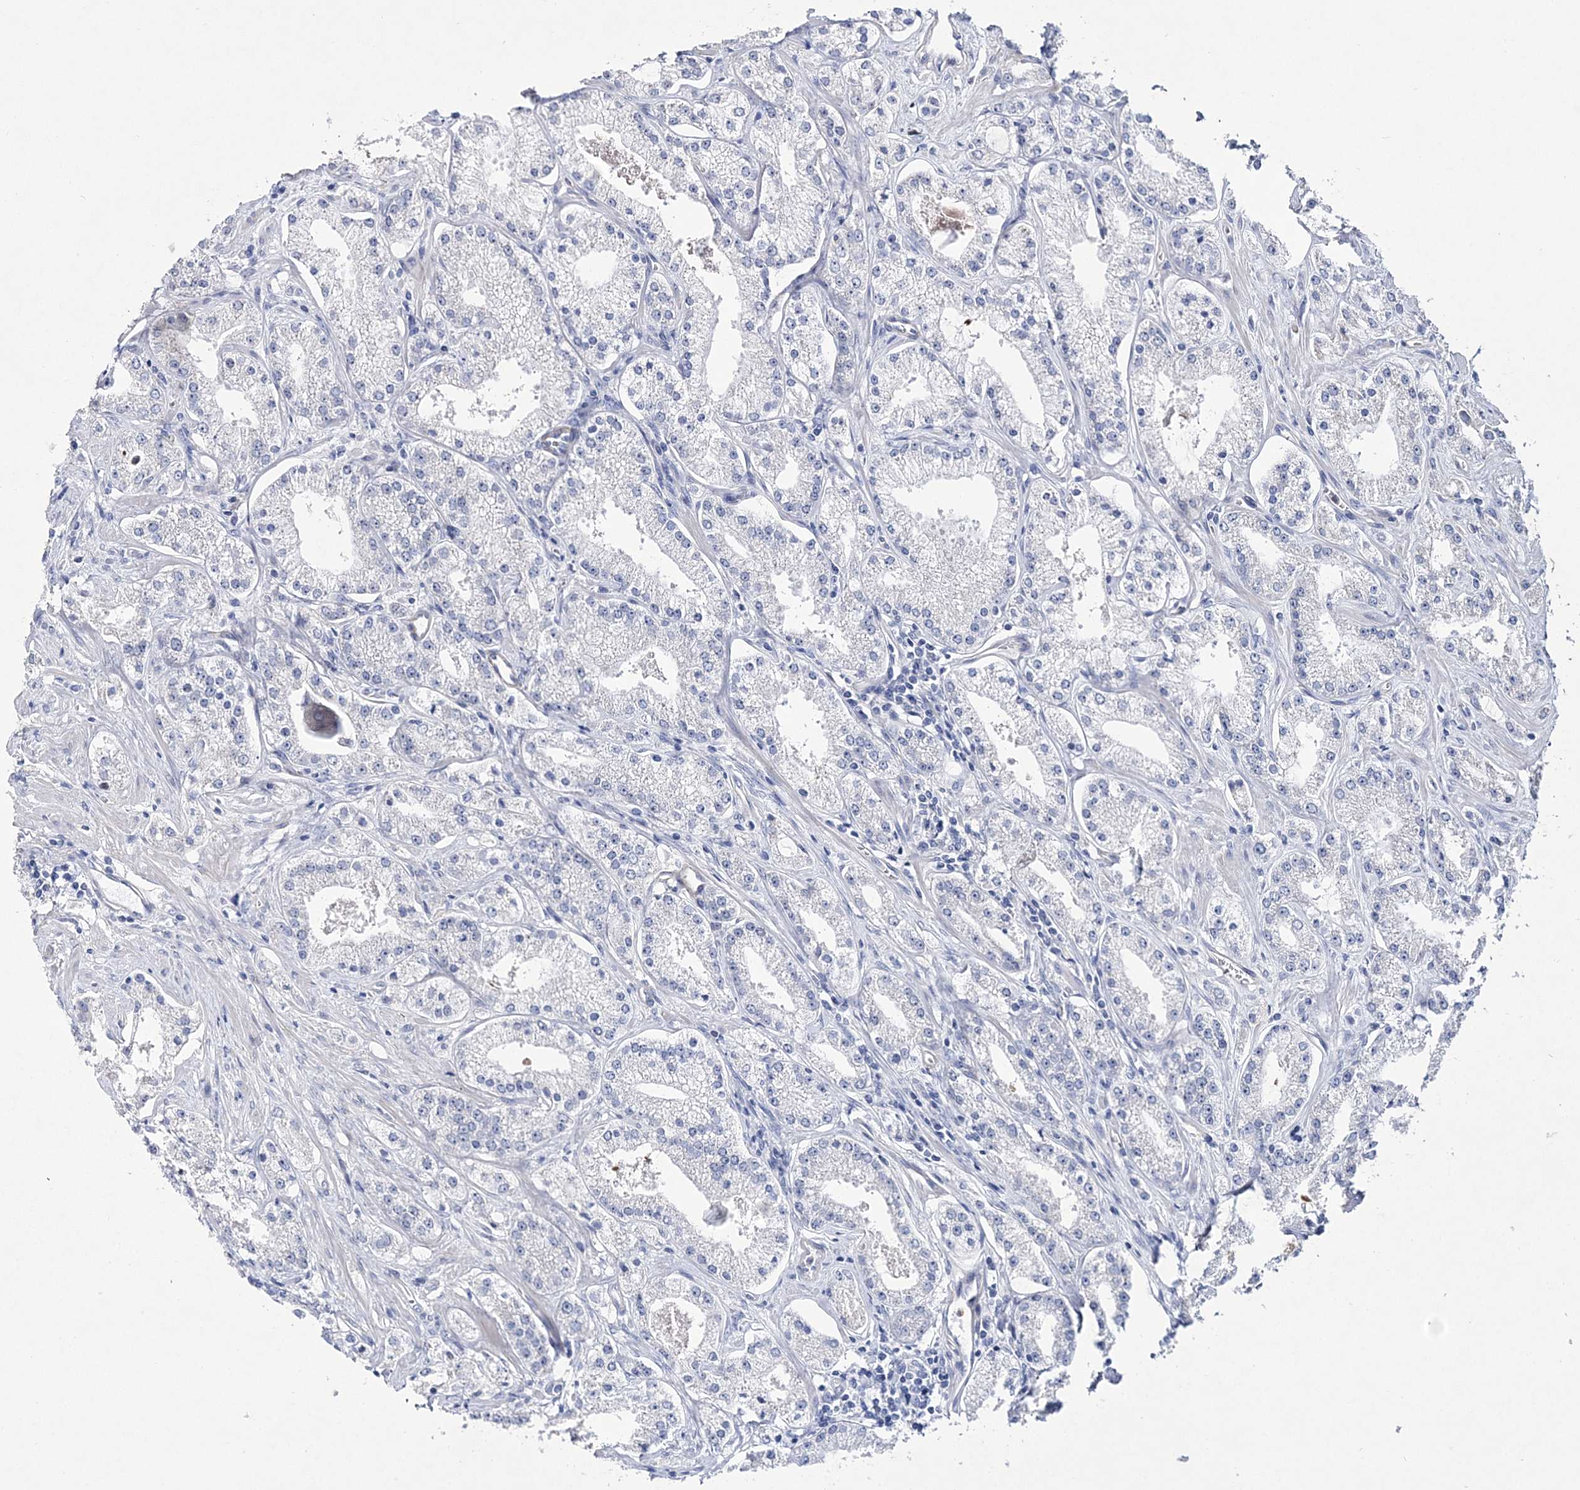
{"staining": {"intensity": "negative", "quantity": "none", "location": "none"}, "tissue": "prostate cancer", "cell_type": "Tumor cells", "image_type": "cancer", "snomed": [{"axis": "morphology", "description": "Adenocarcinoma, Low grade"}, {"axis": "topography", "description": "Prostate"}], "caption": "This is a histopathology image of immunohistochemistry staining of prostate cancer, which shows no positivity in tumor cells.", "gene": "ANO1", "patient": {"sex": "male", "age": 69}}